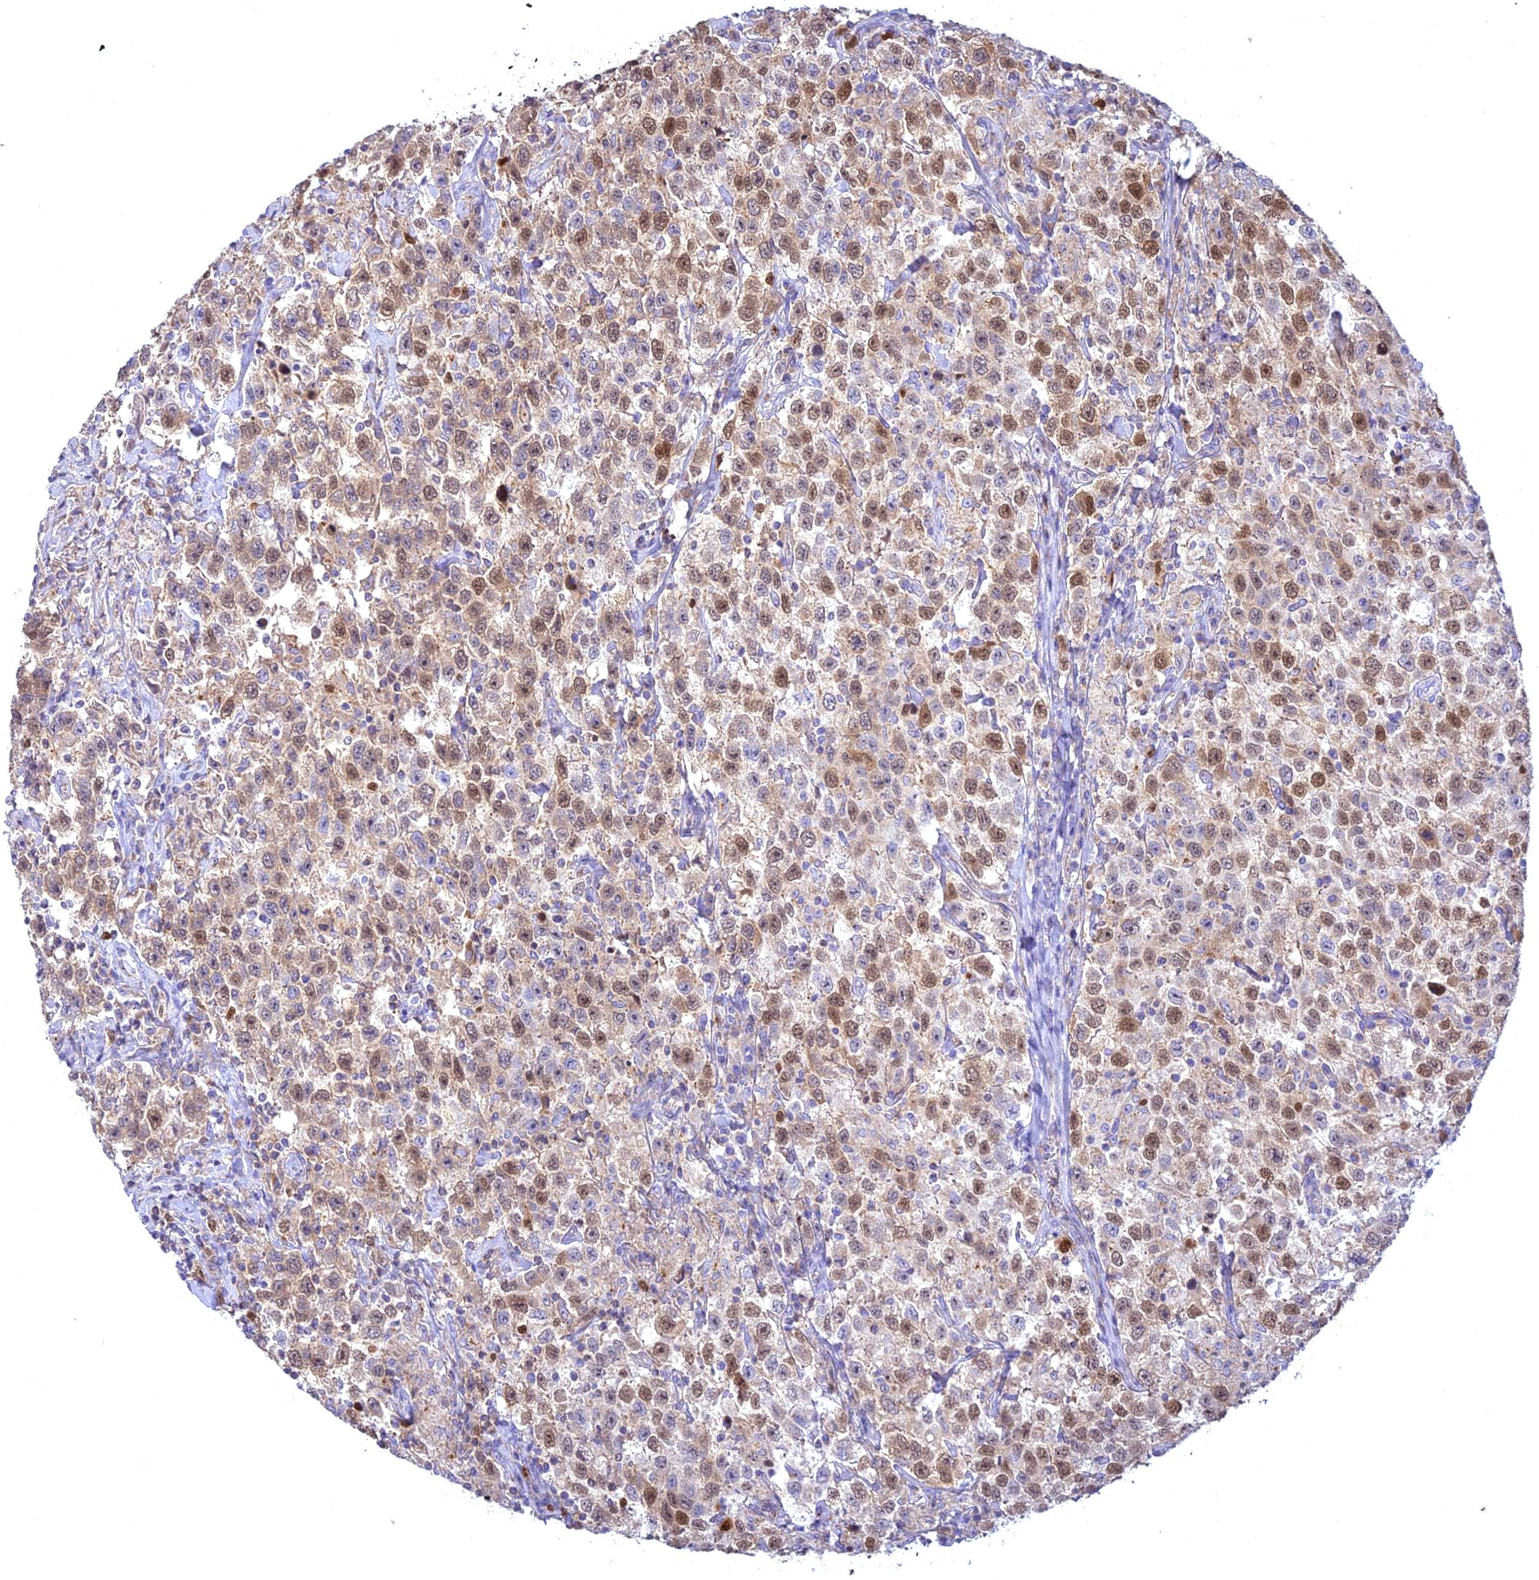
{"staining": {"intensity": "moderate", "quantity": "25%-75%", "location": "nuclear"}, "tissue": "testis cancer", "cell_type": "Tumor cells", "image_type": "cancer", "snomed": [{"axis": "morphology", "description": "Seminoma, NOS"}, {"axis": "topography", "description": "Testis"}], "caption": "Protein expression analysis of testis cancer exhibits moderate nuclear expression in approximately 25%-75% of tumor cells.", "gene": "CENPV", "patient": {"sex": "male", "age": 41}}